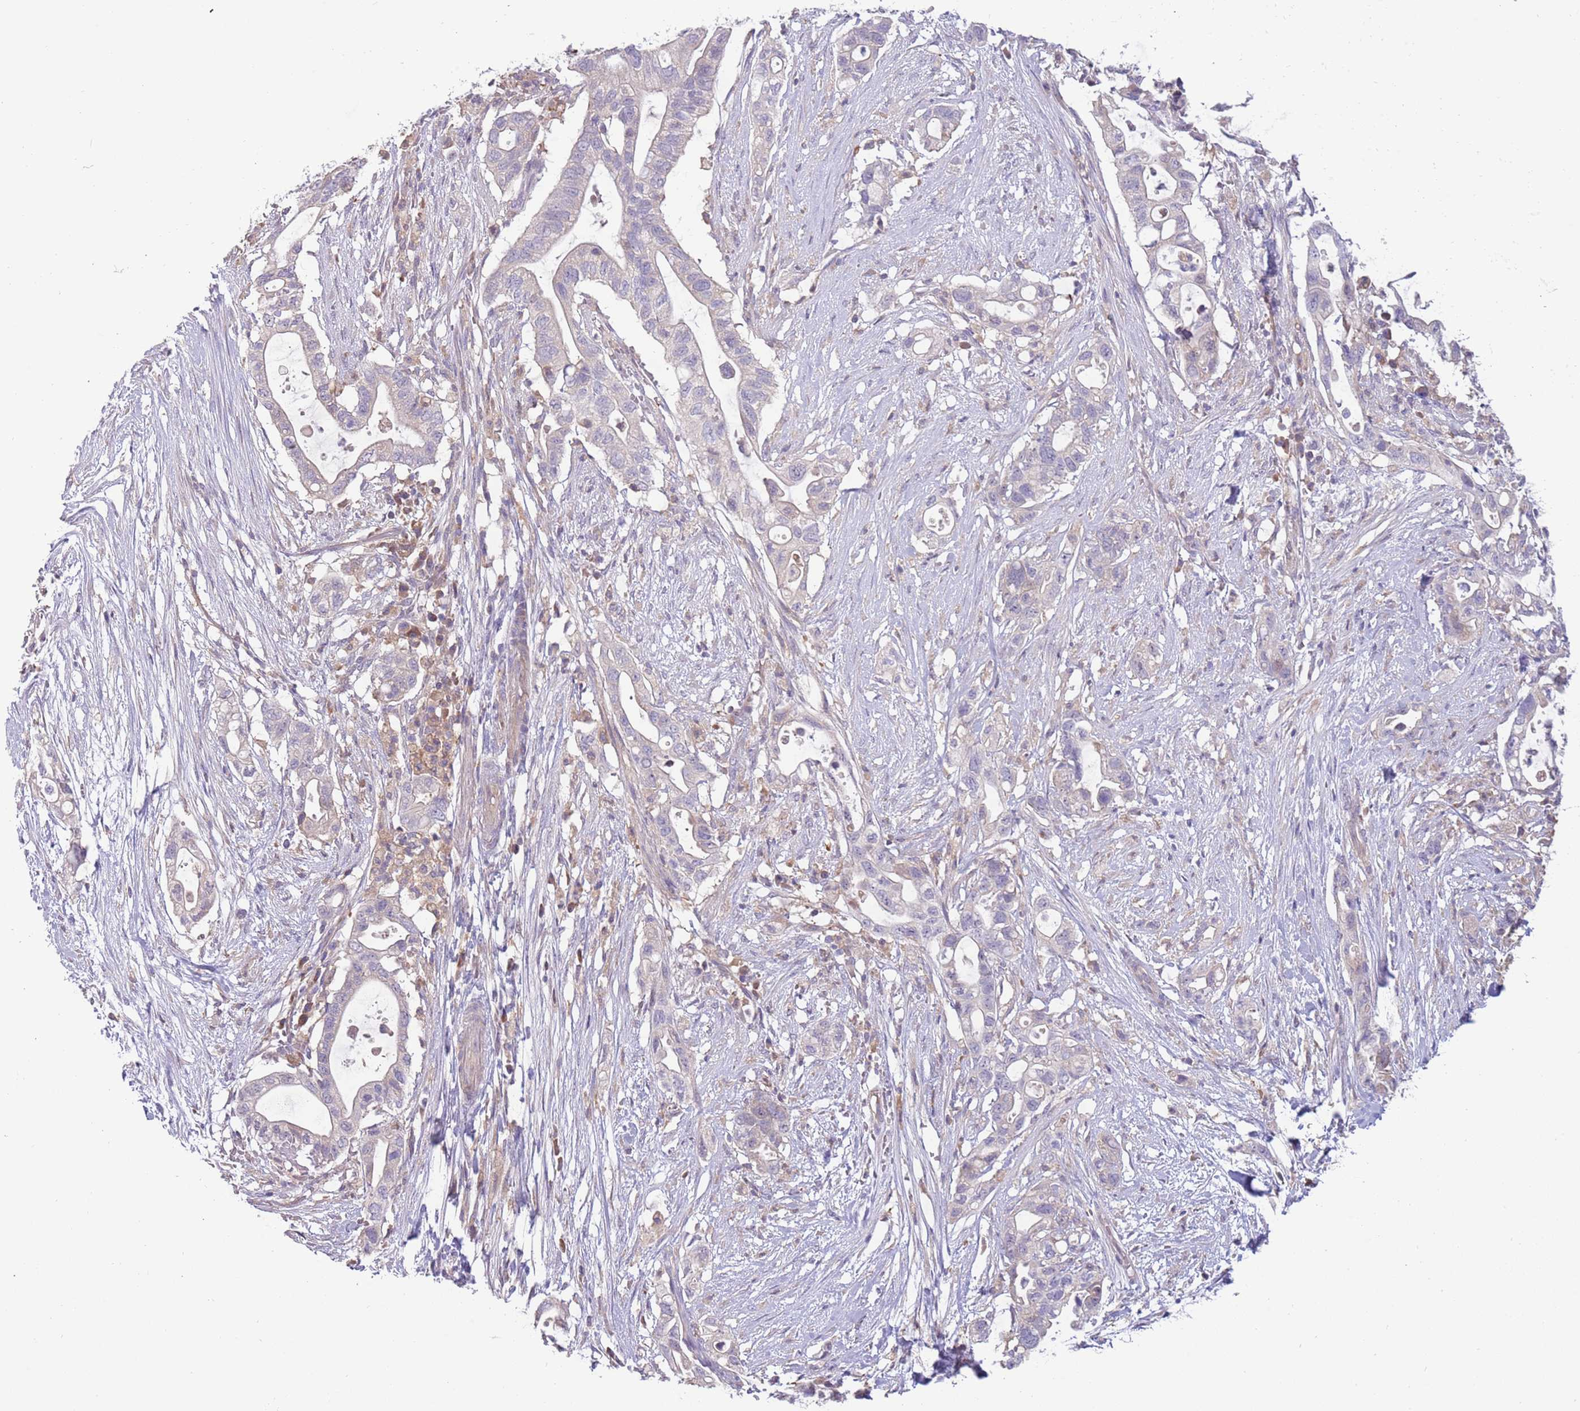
{"staining": {"intensity": "negative", "quantity": "none", "location": "none"}, "tissue": "pancreatic cancer", "cell_type": "Tumor cells", "image_type": "cancer", "snomed": [{"axis": "morphology", "description": "Adenocarcinoma, NOS"}, {"axis": "topography", "description": "Pancreas"}], "caption": "Immunohistochemical staining of human pancreatic cancer demonstrates no significant expression in tumor cells.", "gene": "CABYR", "patient": {"sex": "female", "age": 72}}